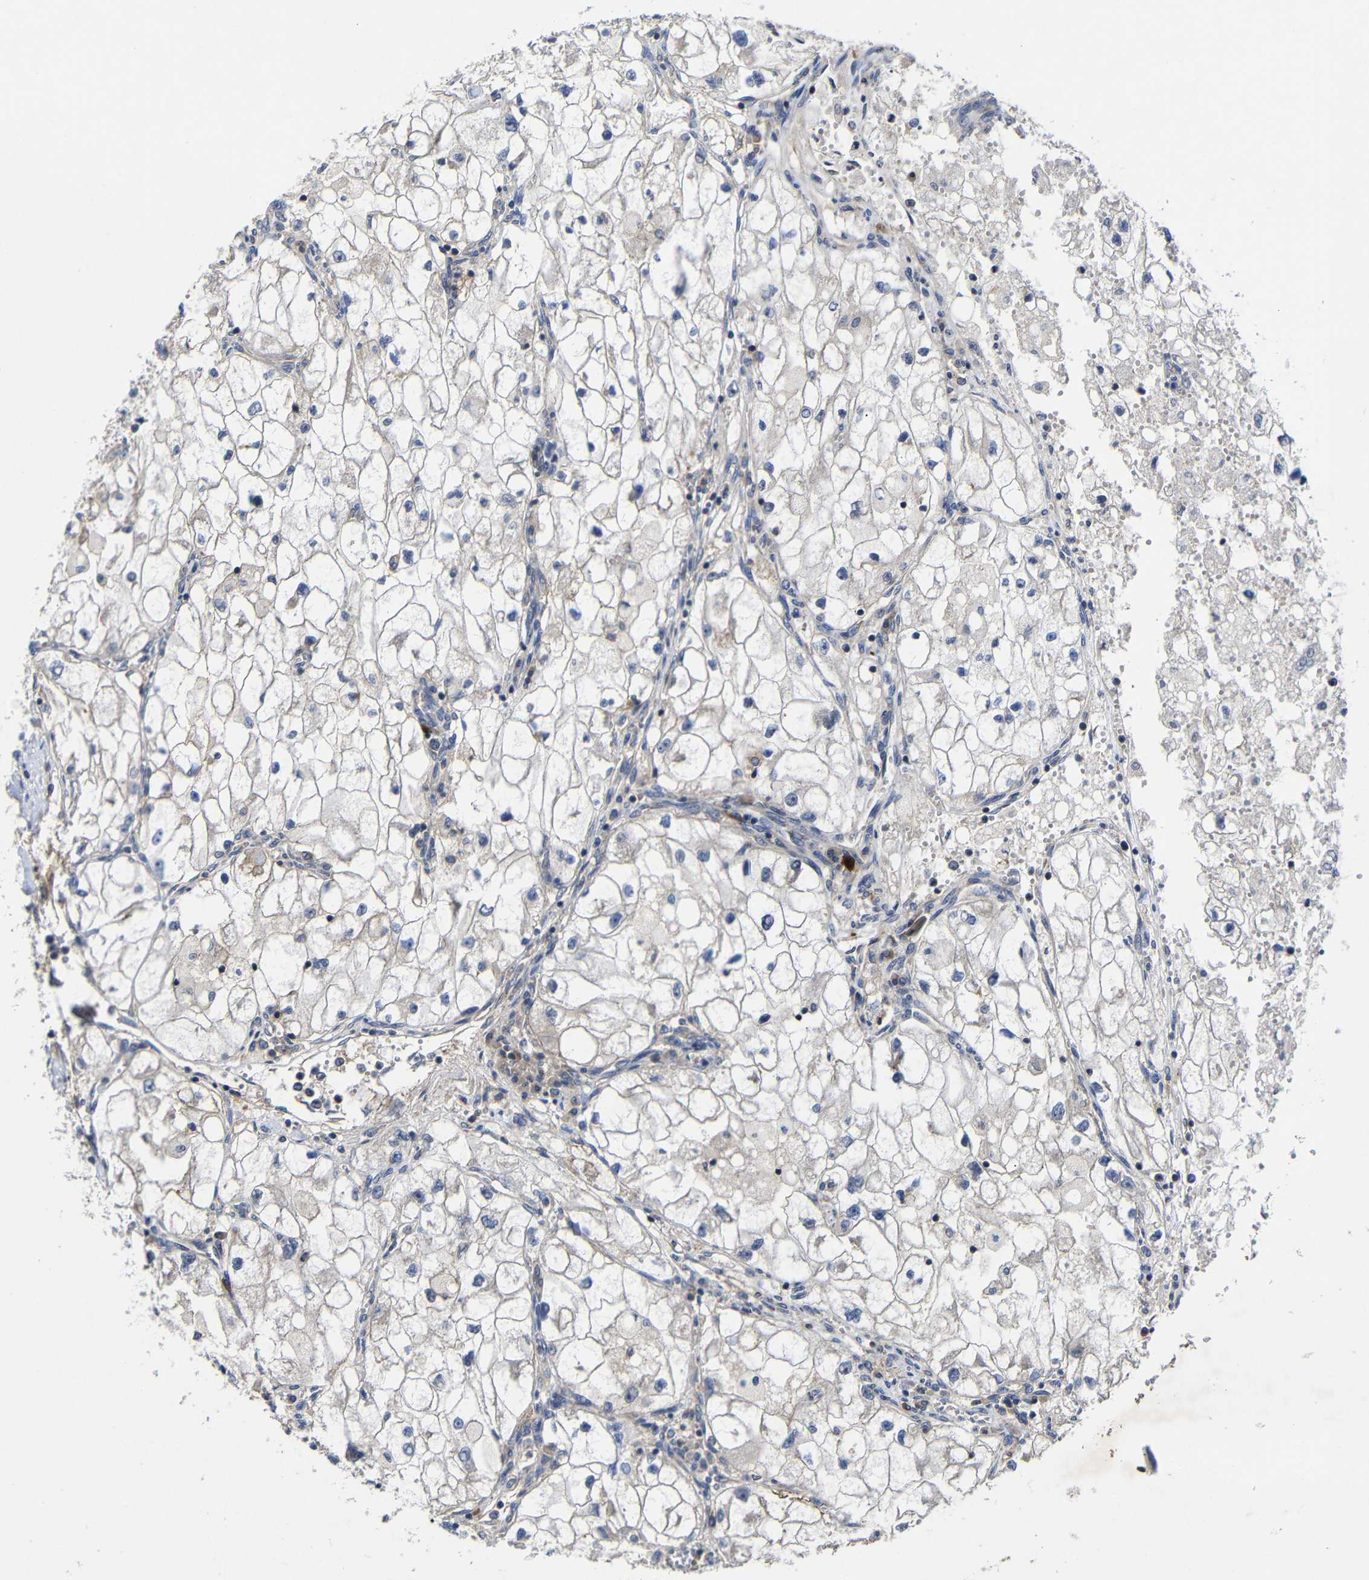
{"staining": {"intensity": "weak", "quantity": ">75%", "location": "cytoplasmic/membranous"}, "tissue": "renal cancer", "cell_type": "Tumor cells", "image_type": "cancer", "snomed": [{"axis": "morphology", "description": "Adenocarcinoma, NOS"}, {"axis": "topography", "description": "Kidney"}], "caption": "High-magnification brightfield microscopy of renal cancer stained with DAB (brown) and counterstained with hematoxylin (blue). tumor cells exhibit weak cytoplasmic/membranous staining is appreciated in about>75% of cells.", "gene": "LPAR5", "patient": {"sex": "female", "age": 70}}